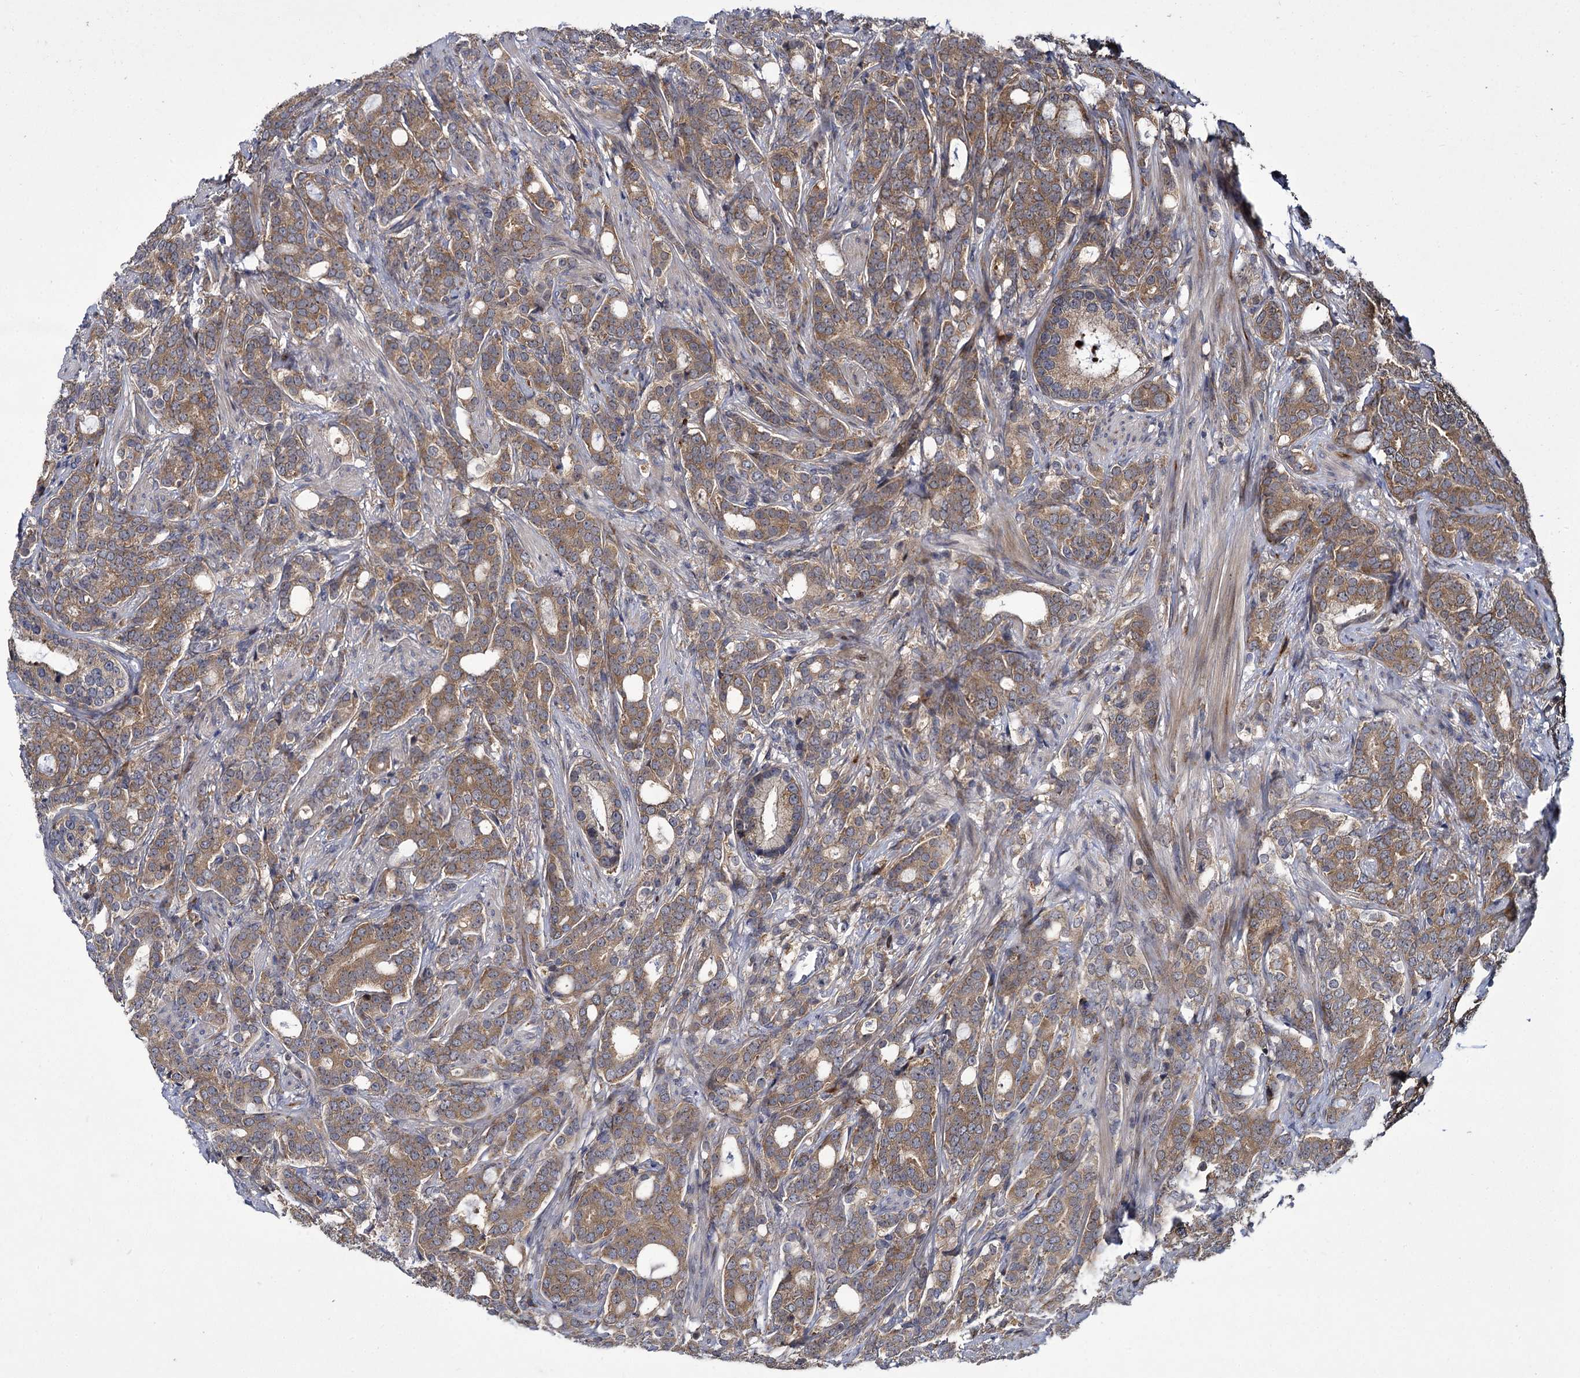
{"staining": {"intensity": "moderate", "quantity": ">75%", "location": "cytoplasmic/membranous"}, "tissue": "prostate cancer", "cell_type": "Tumor cells", "image_type": "cancer", "snomed": [{"axis": "morphology", "description": "Adenocarcinoma, Low grade"}, {"axis": "topography", "description": "Prostate"}], "caption": "Immunohistochemistry staining of prostate low-grade adenocarcinoma, which reveals medium levels of moderate cytoplasmic/membranous staining in approximately >75% of tumor cells indicating moderate cytoplasmic/membranous protein positivity. The staining was performed using DAB (brown) for protein detection and nuclei were counterstained in hematoxylin (blue).", "gene": "INPPL1", "patient": {"sex": "male", "age": 71}}